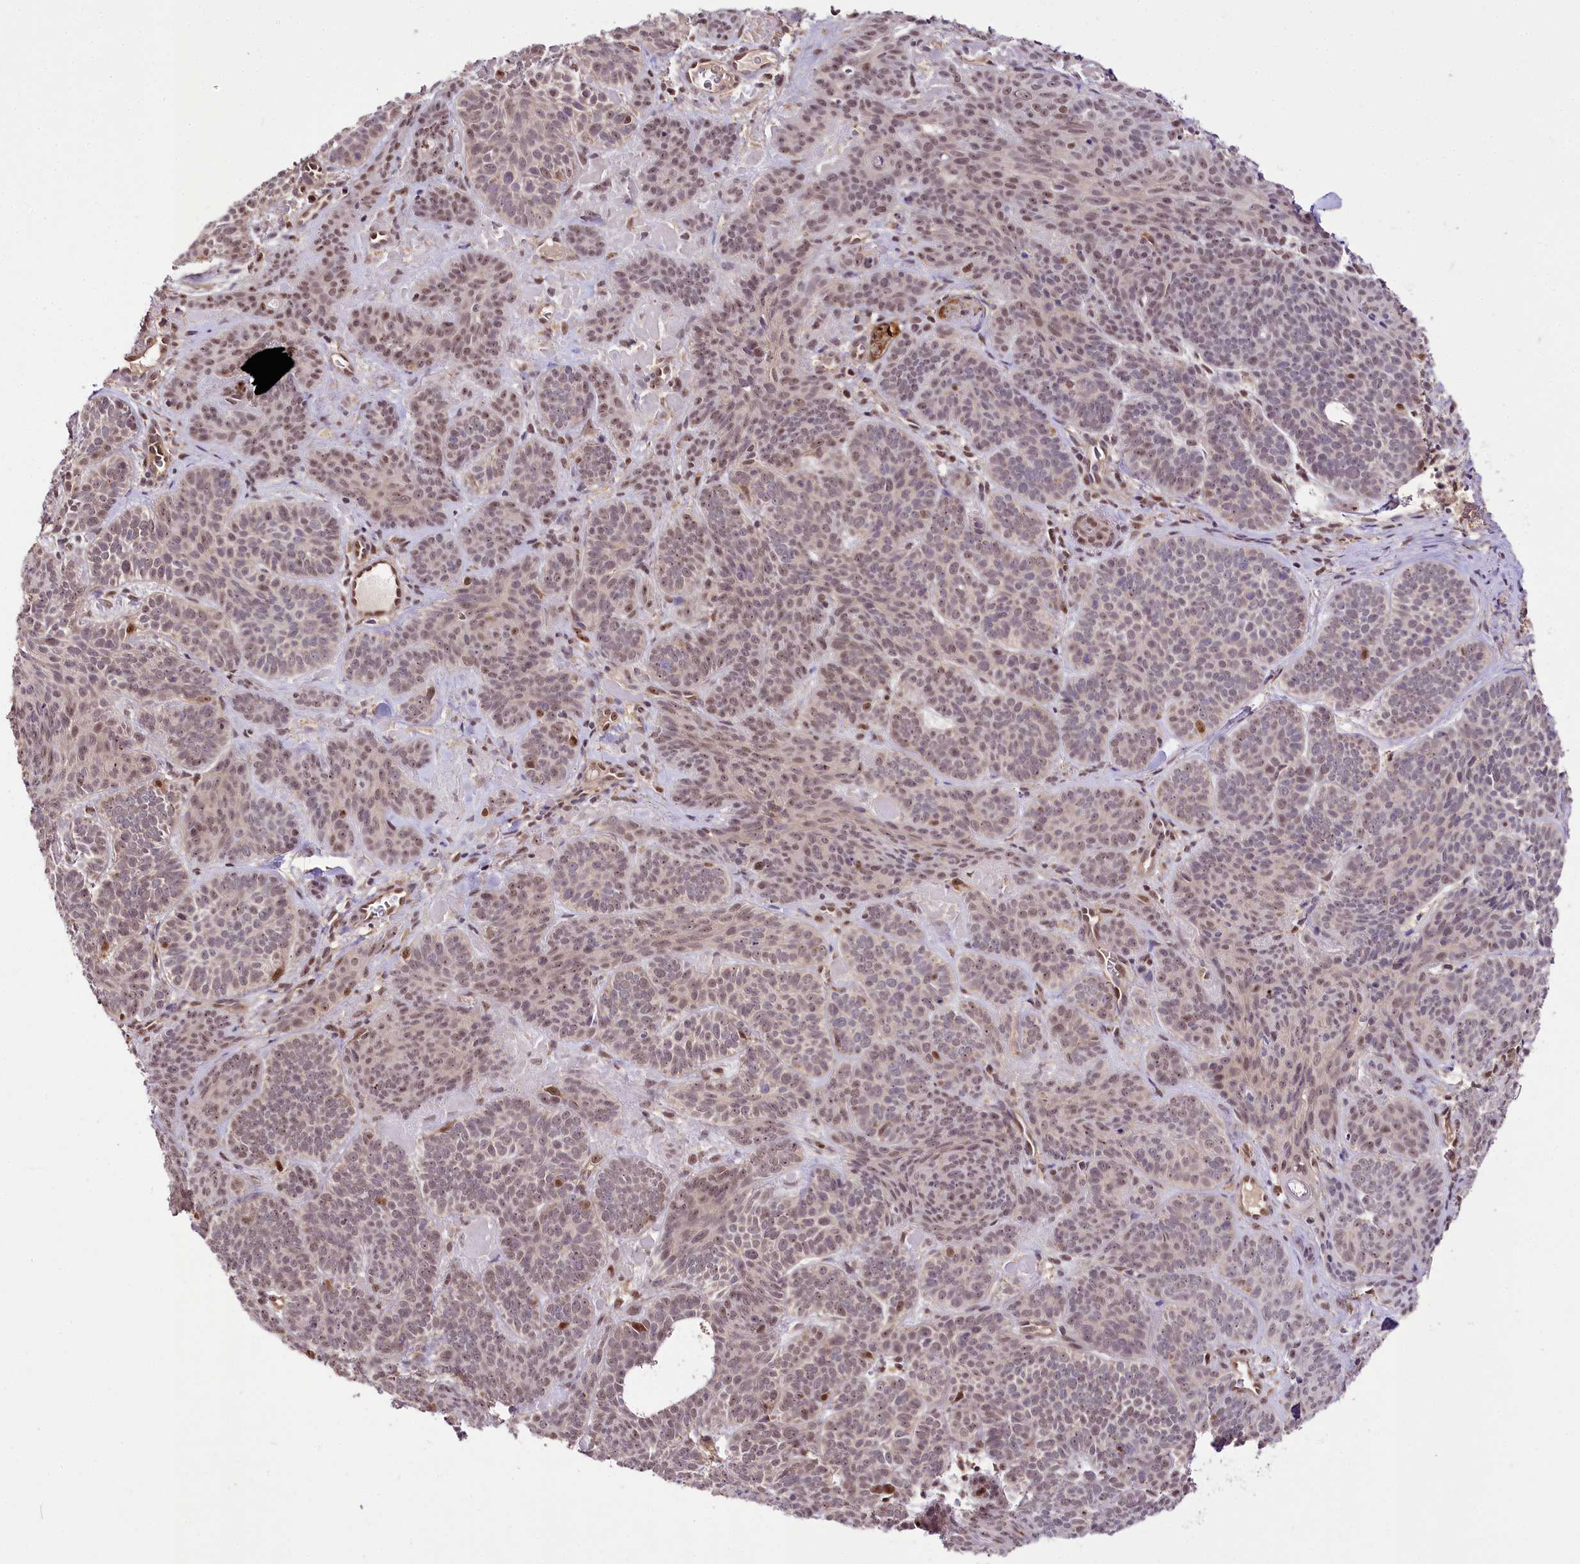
{"staining": {"intensity": "weak", "quantity": ">75%", "location": "nuclear"}, "tissue": "skin cancer", "cell_type": "Tumor cells", "image_type": "cancer", "snomed": [{"axis": "morphology", "description": "Basal cell carcinoma"}, {"axis": "topography", "description": "Skin"}], "caption": "Weak nuclear staining is identified in approximately >75% of tumor cells in skin basal cell carcinoma.", "gene": "GNL3L", "patient": {"sex": "male", "age": 85}}